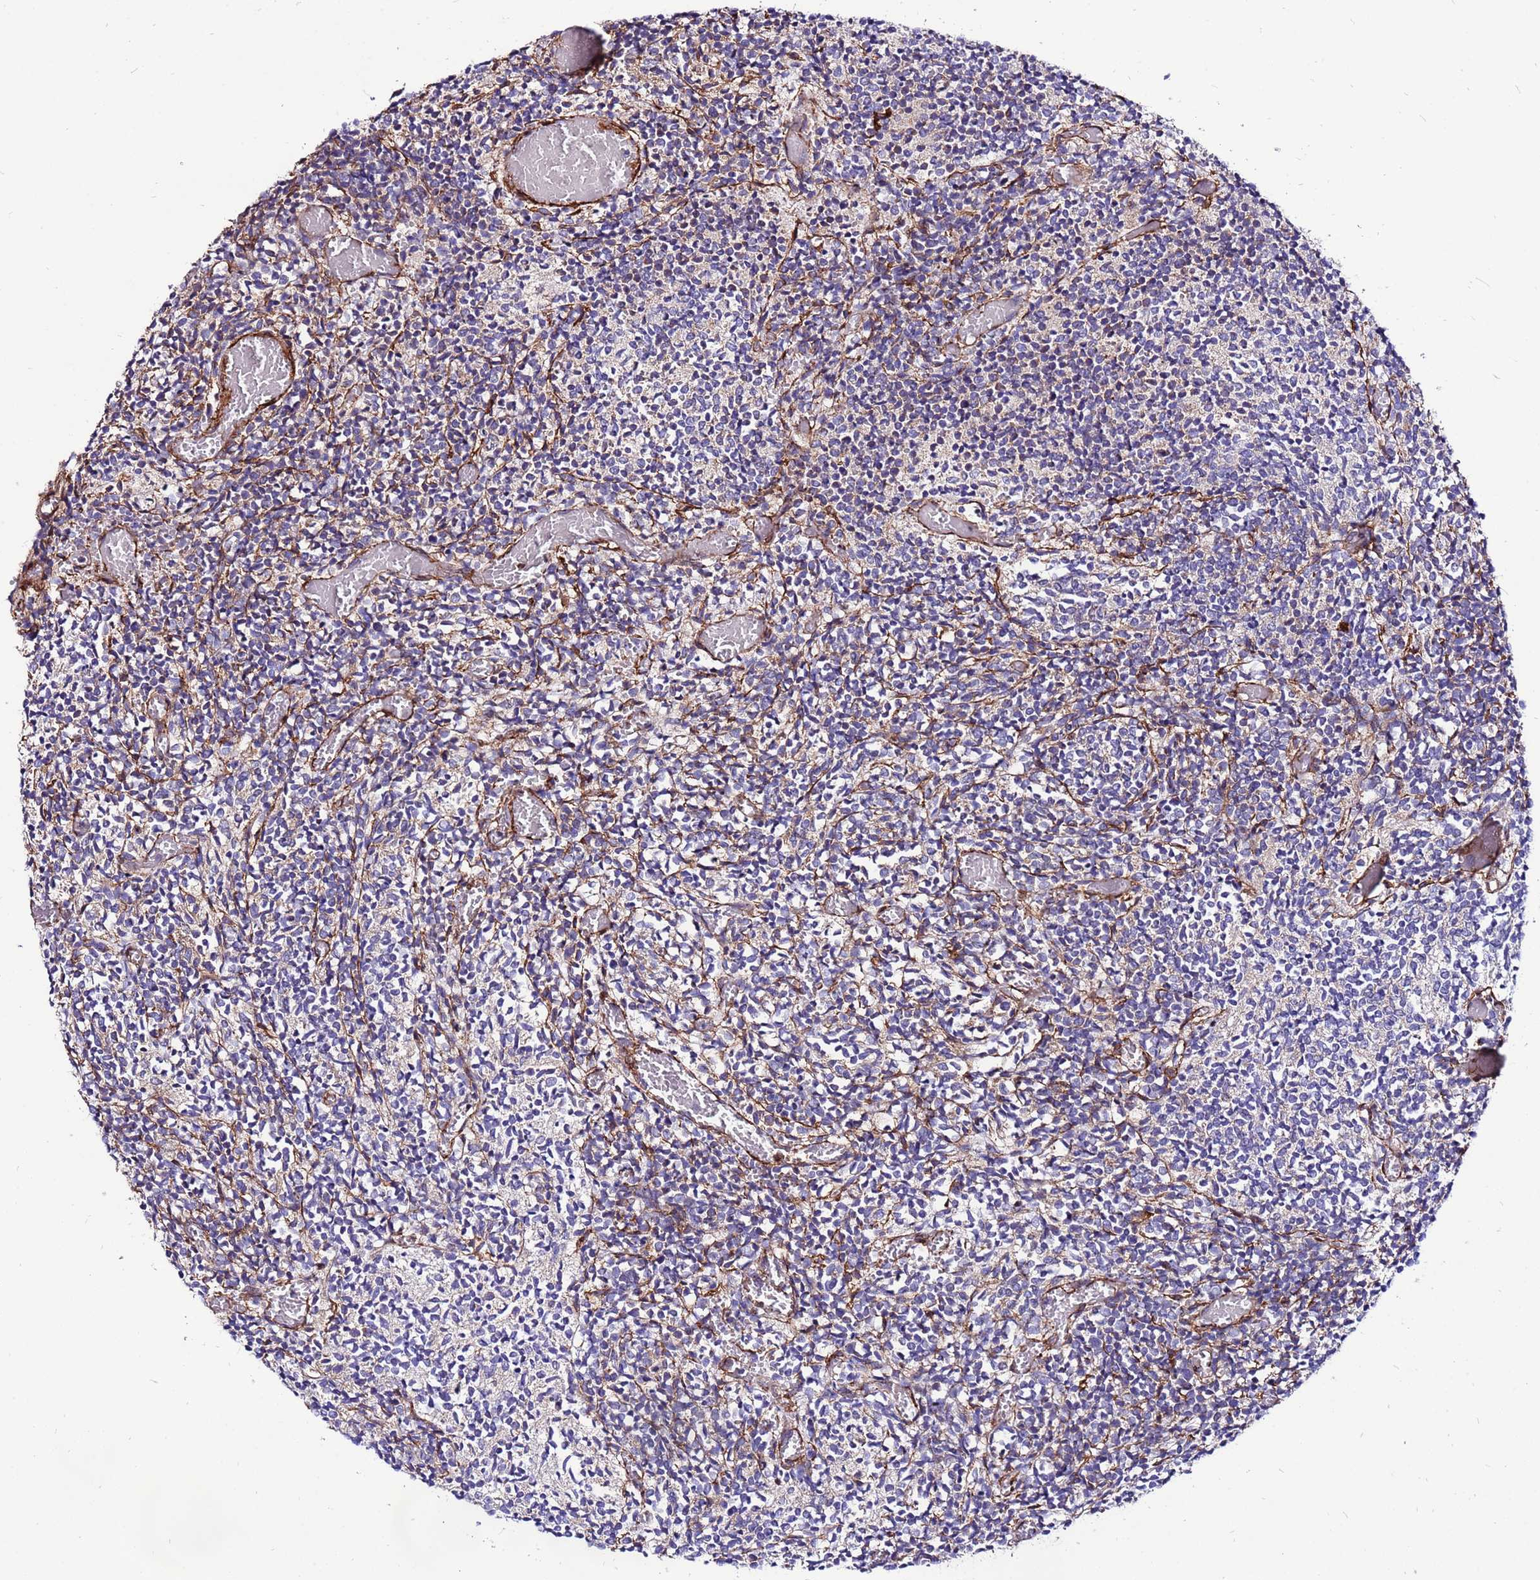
{"staining": {"intensity": "negative", "quantity": "none", "location": "none"}, "tissue": "glioma", "cell_type": "Tumor cells", "image_type": "cancer", "snomed": [{"axis": "morphology", "description": "Glioma, malignant, Low grade"}, {"axis": "topography", "description": "Brain"}], "caption": "An image of malignant low-grade glioma stained for a protein reveals no brown staining in tumor cells.", "gene": "EI24", "patient": {"sex": "female", "age": 1}}